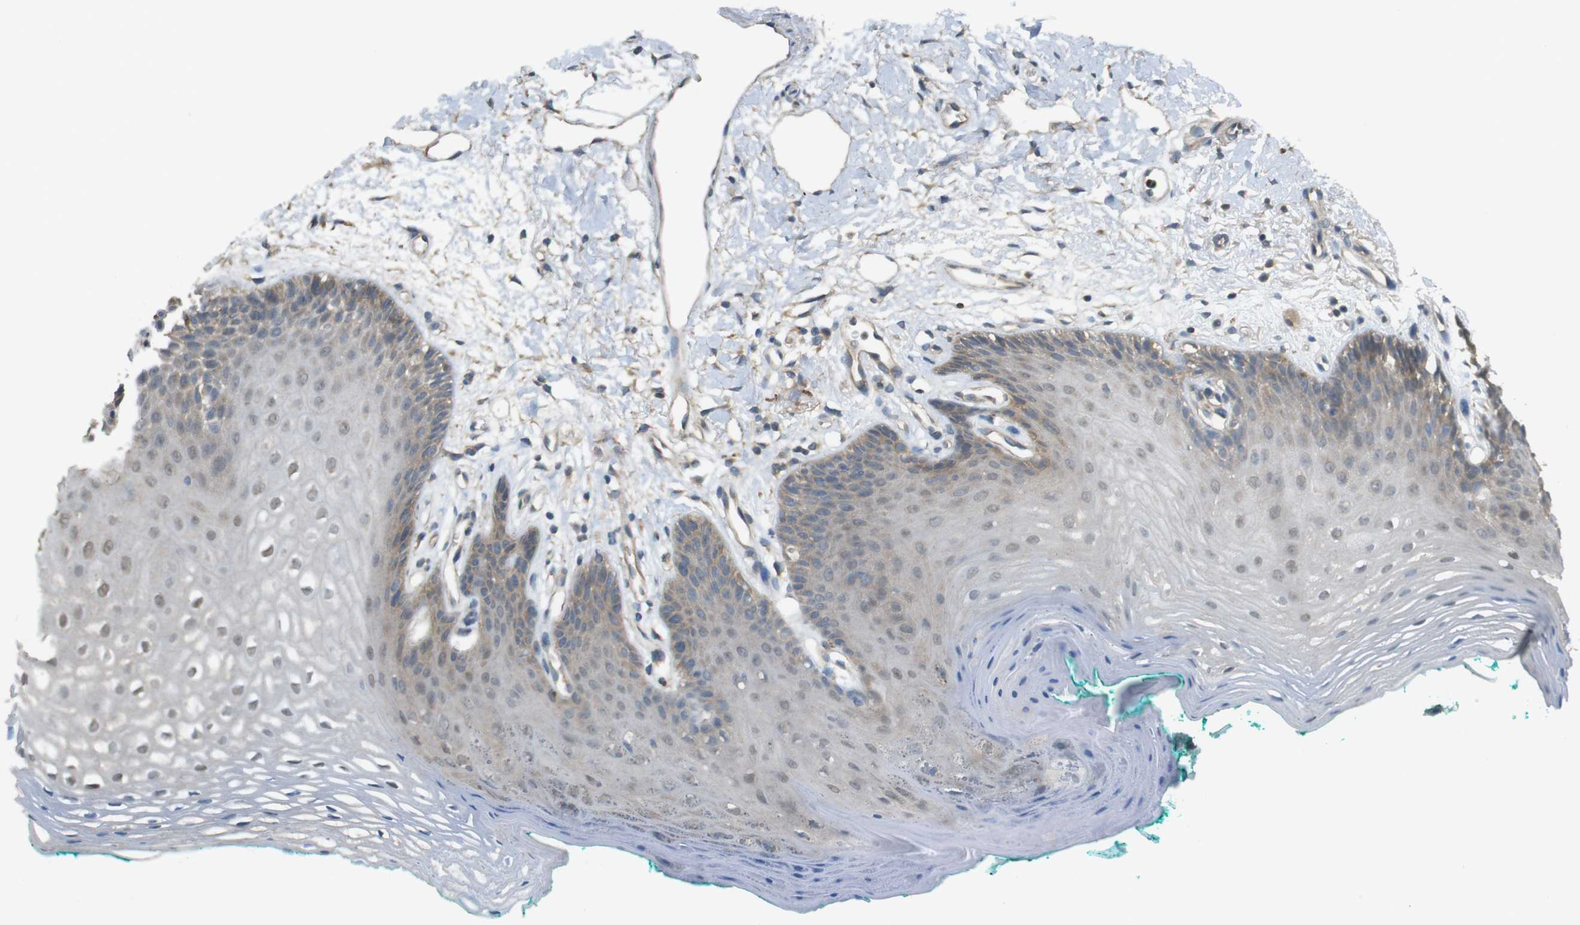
{"staining": {"intensity": "weak", "quantity": "<25%", "location": "cytoplasmic/membranous,nuclear"}, "tissue": "oral mucosa", "cell_type": "Squamous epithelial cells", "image_type": "normal", "snomed": [{"axis": "morphology", "description": "Normal tissue, NOS"}, {"axis": "topography", "description": "Skeletal muscle"}, {"axis": "topography", "description": "Oral tissue"}, {"axis": "topography", "description": "Peripheral nerve tissue"}], "caption": "Immunohistochemistry of benign oral mucosa exhibits no staining in squamous epithelial cells. Nuclei are stained in blue.", "gene": "ZDHHC20", "patient": {"sex": "female", "age": 84}}